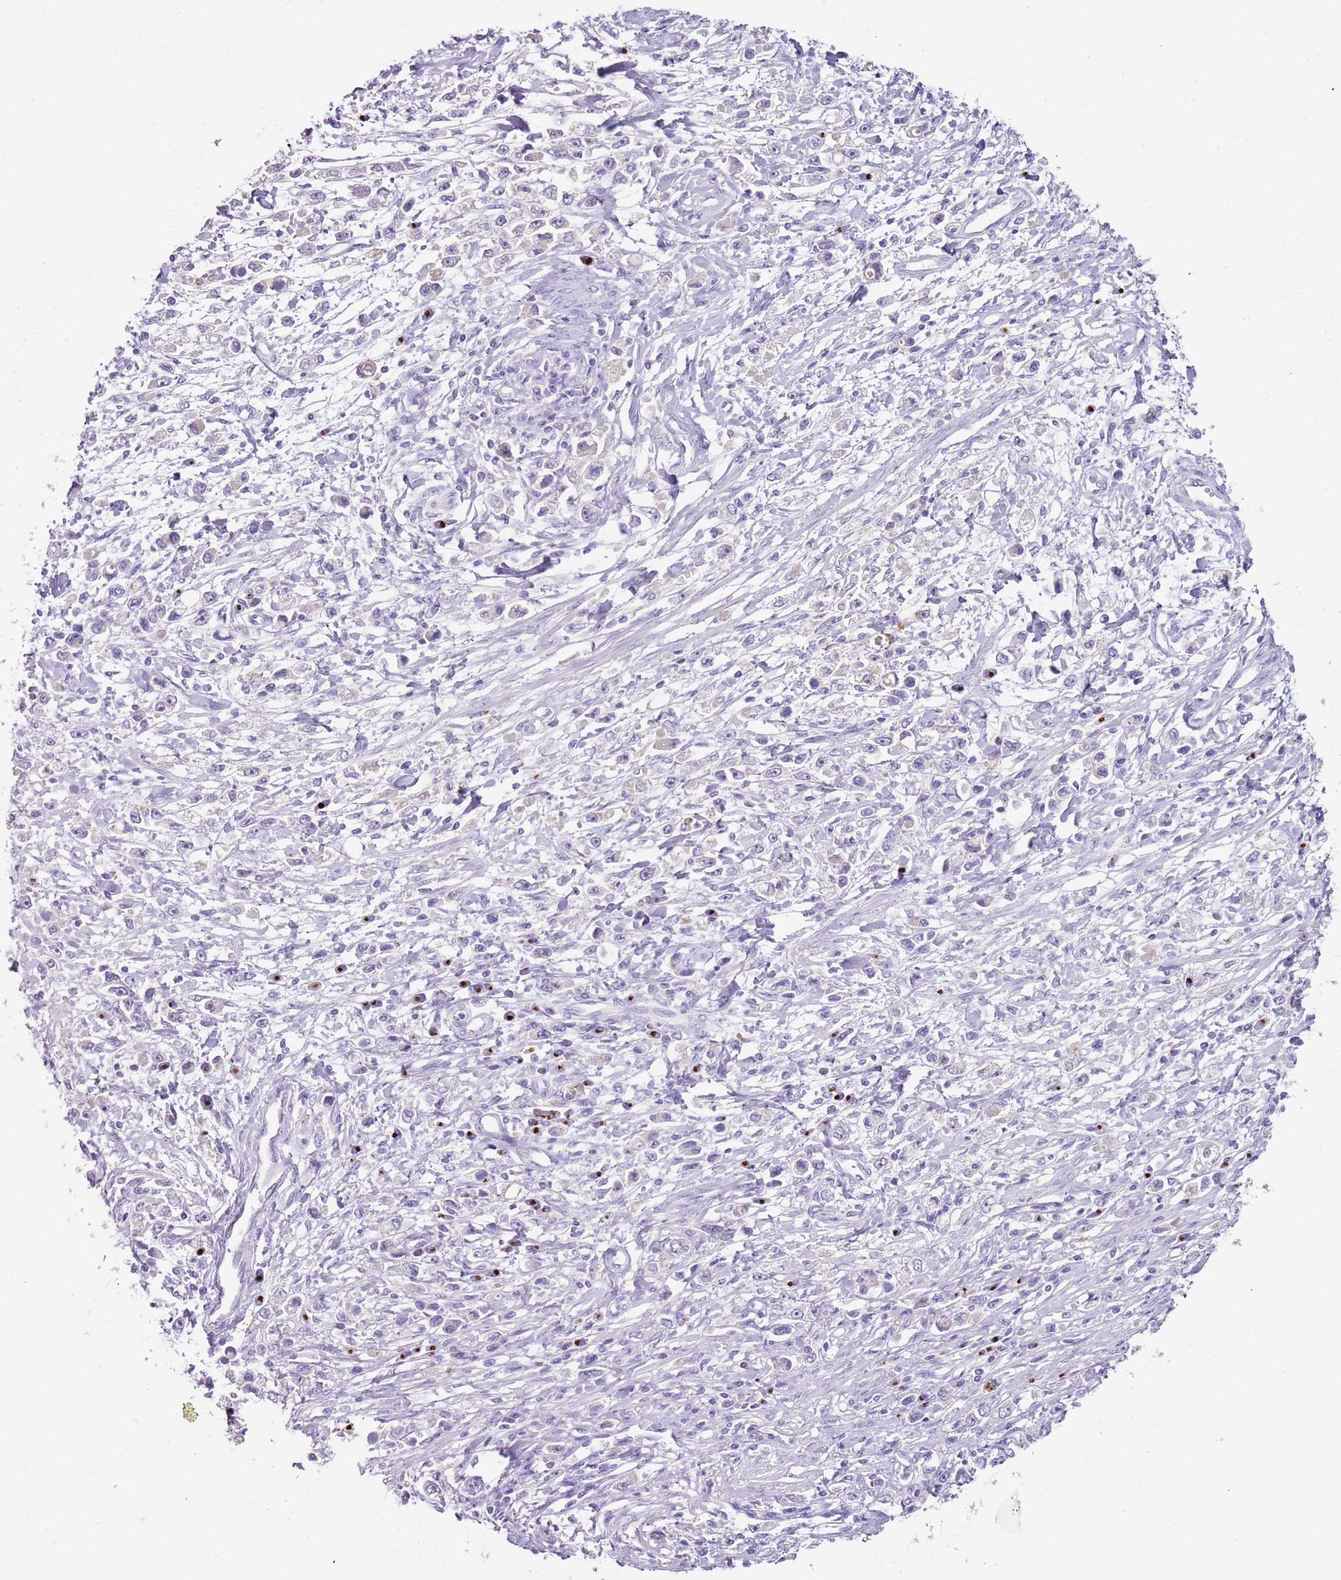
{"staining": {"intensity": "negative", "quantity": "none", "location": "none"}, "tissue": "stomach cancer", "cell_type": "Tumor cells", "image_type": "cancer", "snomed": [{"axis": "morphology", "description": "Adenocarcinoma, NOS"}, {"axis": "topography", "description": "Stomach"}], "caption": "Protein analysis of stomach cancer (adenocarcinoma) exhibits no significant staining in tumor cells.", "gene": "C2CD3", "patient": {"sex": "female", "age": 59}}